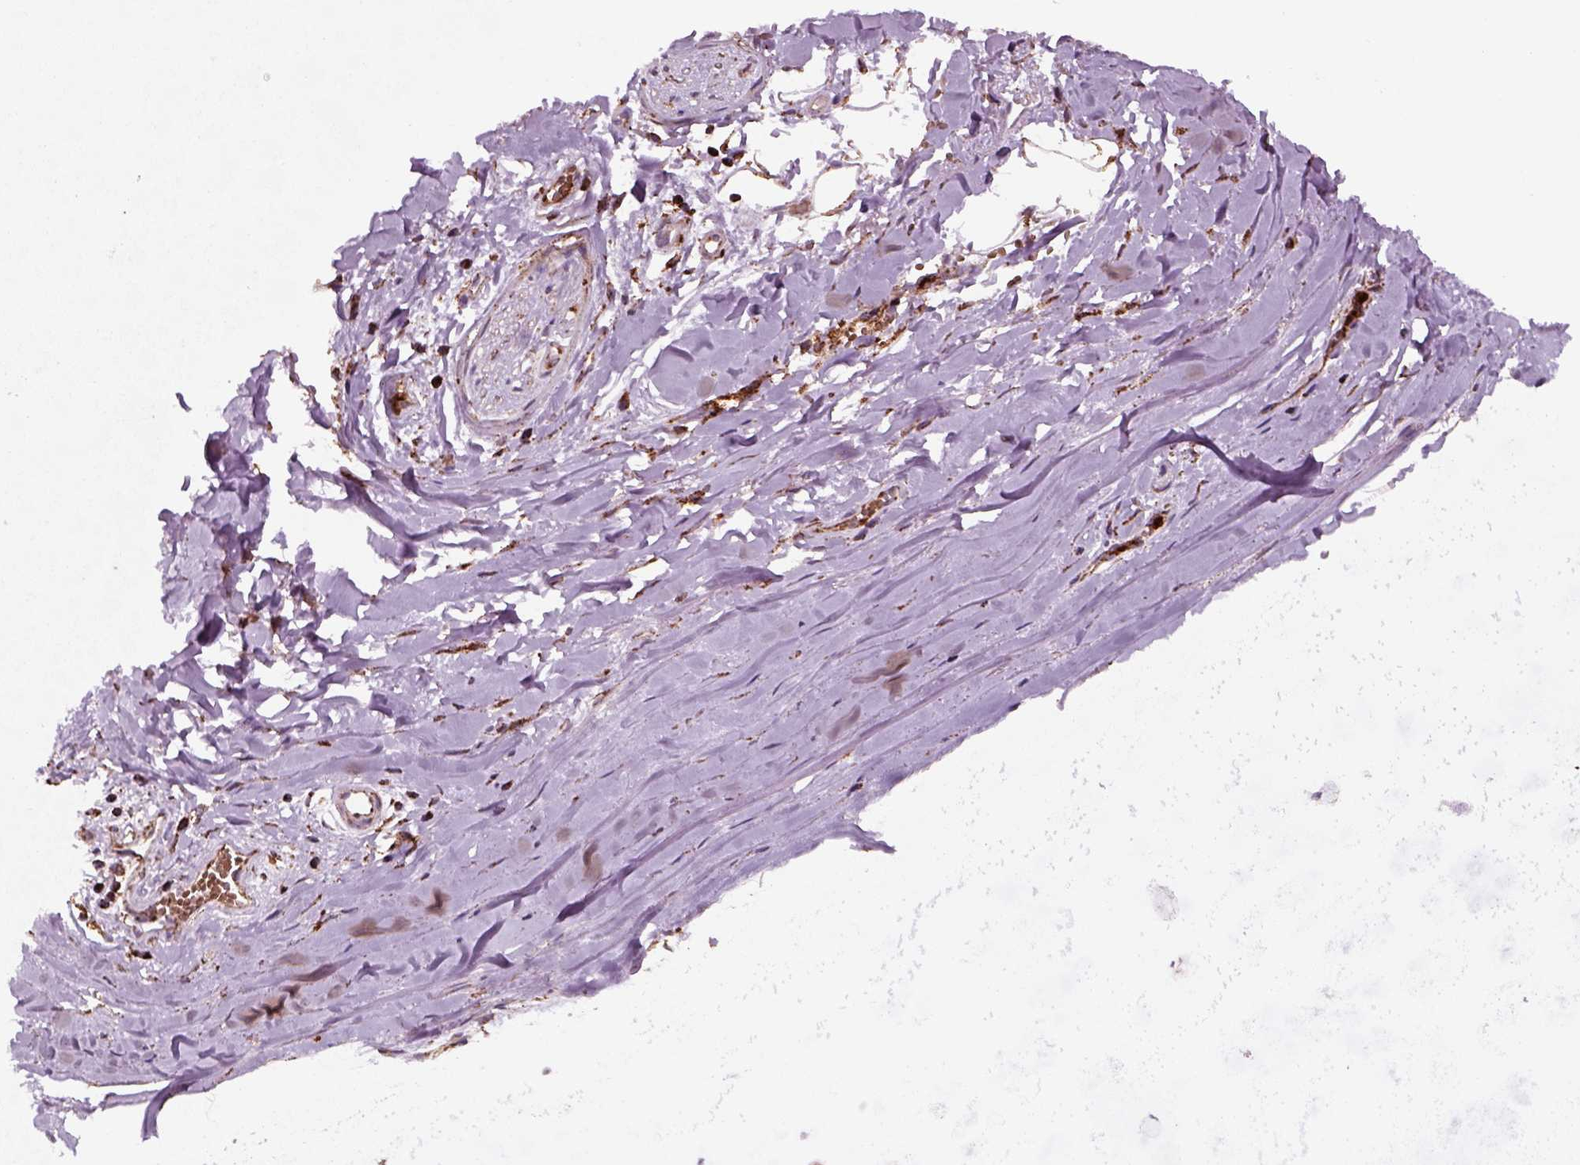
{"staining": {"intensity": "moderate", "quantity": "<25%", "location": "cytoplasmic/membranous"}, "tissue": "soft tissue", "cell_type": "Fibroblasts", "image_type": "normal", "snomed": [{"axis": "morphology", "description": "Normal tissue, NOS"}, {"axis": "topography", "description": "Cartilage tissue"}, {"axis": "topography", "description": "Nasopharynx"}, {"axis": "topography", "description": "Thyroid gland"}], "caption": "Immunohistochemistry (IHC) image of unremarkable human soft tissue stained for a protein (brown), which shows low levels of moderate cytoplasmic/membranous staining in approximately <25% of fibroblasts.", "gene": "NUDT16L1", "patient": {"sex": "male", "age": 63}}